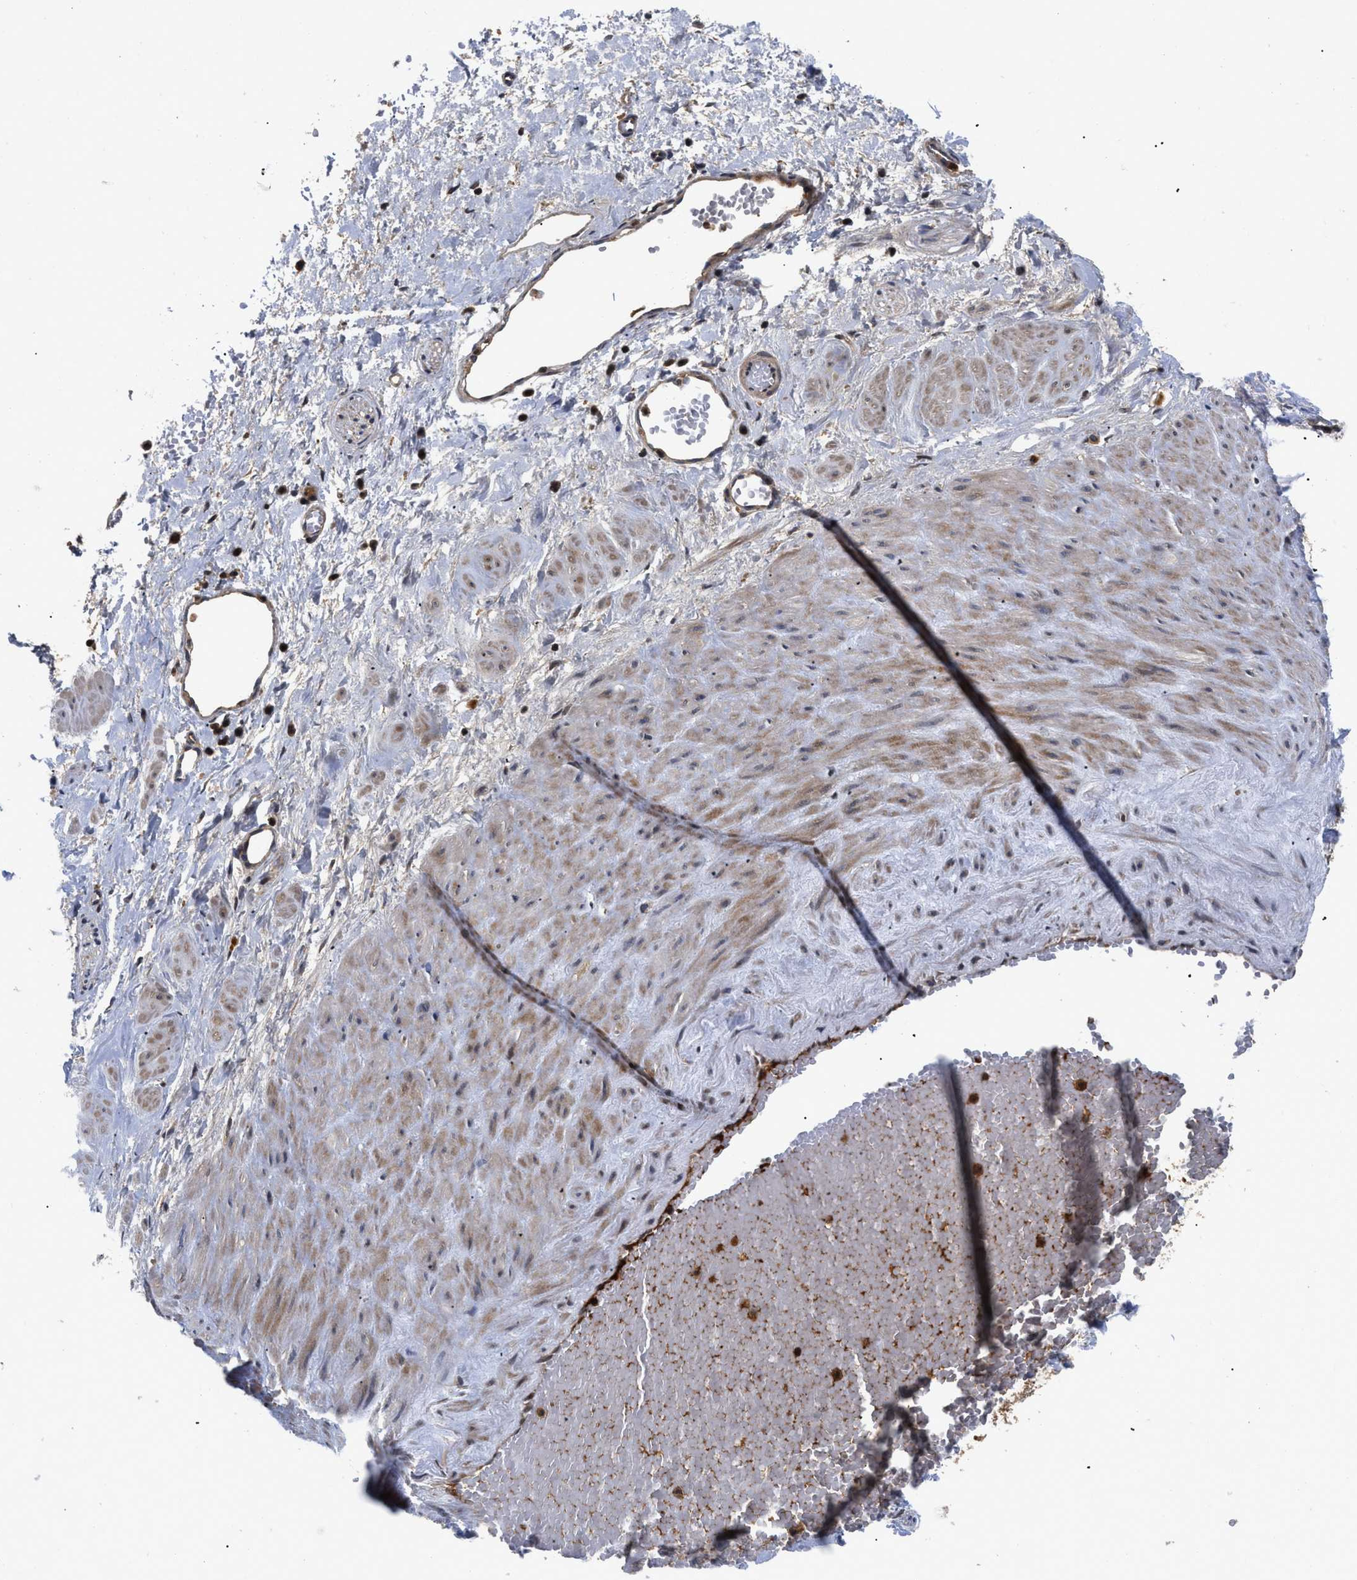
{"staining": {"intensity": "moderate", "quantity": "25%-75%", "location": "cytoplasmic/membranous"}, "tissue": "adipose tissue", "cell_type": "Adipocytes", "image_type": "normal", "snomed": [{"axis": "morphology", "description": "Normal tissue, NOS"}, {"axis": "topography", "description": "Soft tissue"}, {"axis": "topography", "description": "Vascular tissue"}], "caption": "Immunohistochemistry of unremarkable adipose tissue shows medium levels of moderate cytoplasmic/membranous positivity in approximately 25%-75% of adipocytes.", "gene": "FAM200A", "patient": {"sex": "female", "age": 35}}